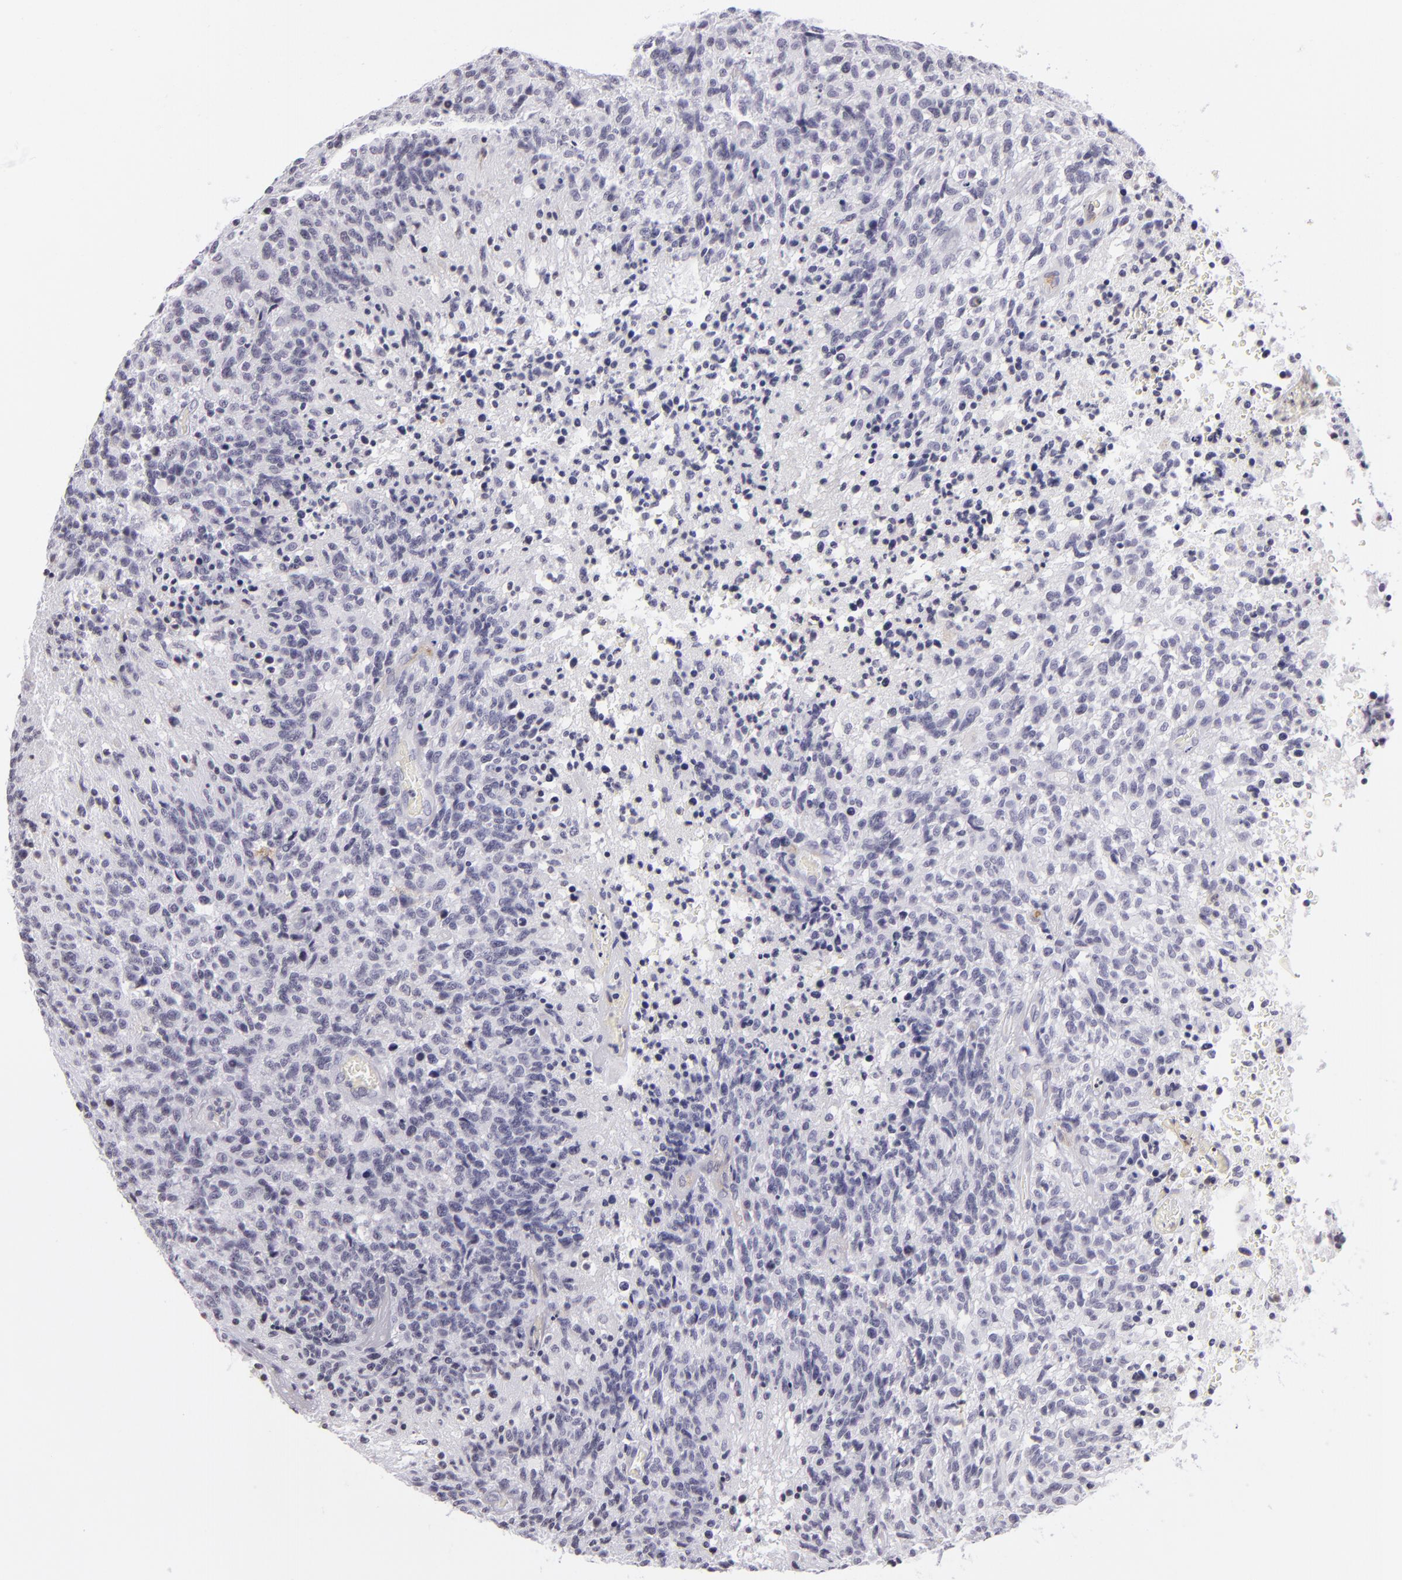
{"staining": {"intensity": "negative", "quantity": "none", "location": "none"}, "tissue": "glioma", "cell_type": "Tumor cells", "image_type": "cancer", "snomed": [{"axis": "morphology", "description": "Glioma, malignant, High grade"}, {"axis": "topography", "description": "Brain"}], "caption": "Immunohistochemistry (IHC) of malignant glioma (high-grade) demonstrates no staining in tumor cells.", "gene": "THBD", "patient": {"sex": "male", "age": 36}}